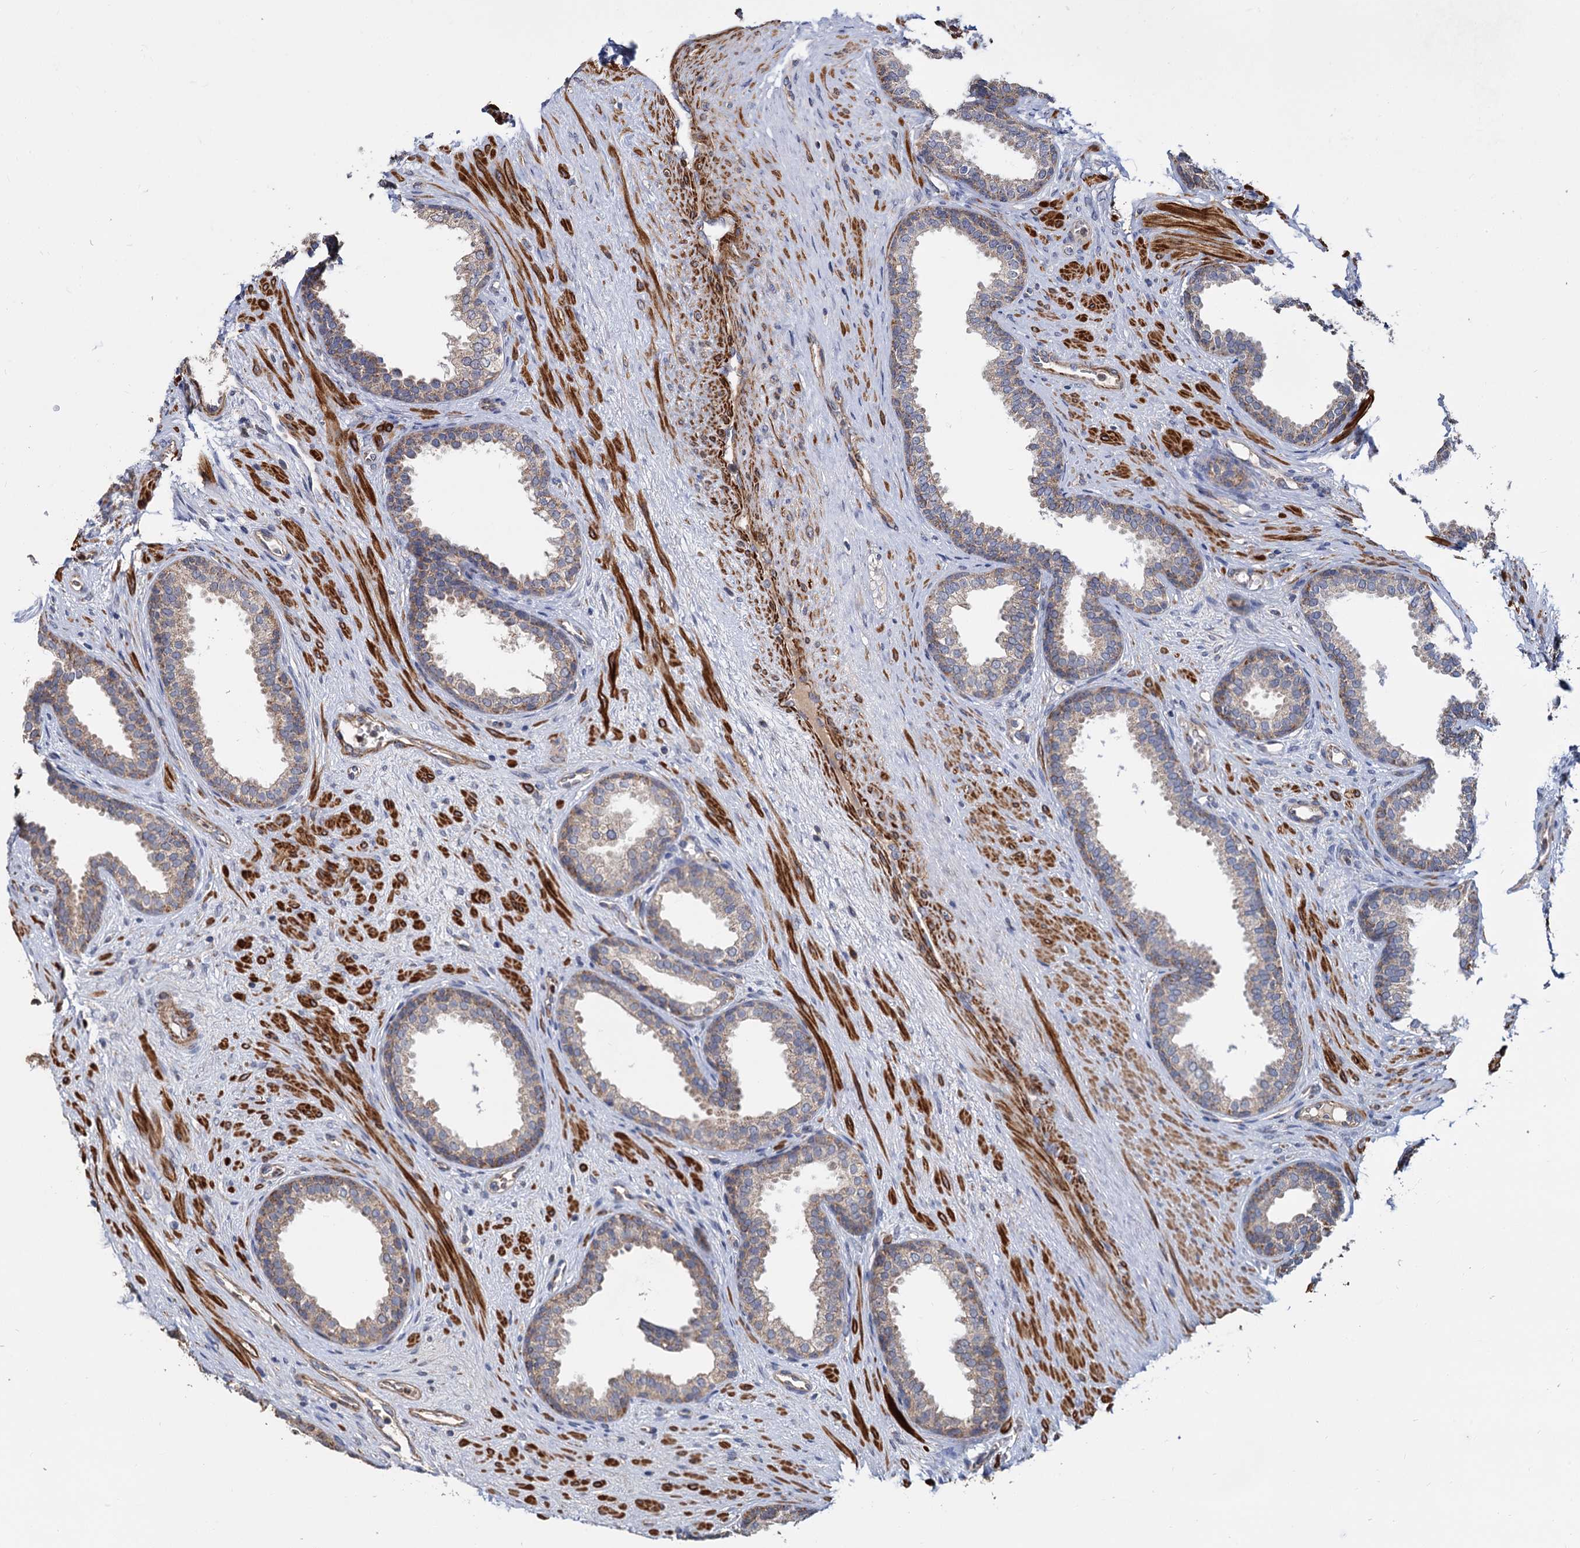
{"staining": {"intensity": "weak", "quantity": "25%-75%", "location": "cytoplasmic/membranous"}, "tissue": "prostate", "cell_type": "Glandular cells", "image_type": "normal", "snomed": [{"axis": "morphology", "description": "Normal tissue, NOS"}, {"axis": "topography", "description": "Prostate"}], "caption": "Protein staining reveals weak cytoplasmic/membranous staining in about 25%-75% of glandular cells in benign prostate. (DAB (3,3'-diaminobenzidine) IHC, brown staining for protein, blue staining for nuclei).", "gene": "ALKBH7", "patient": {"sex": "male", "age": 76}}